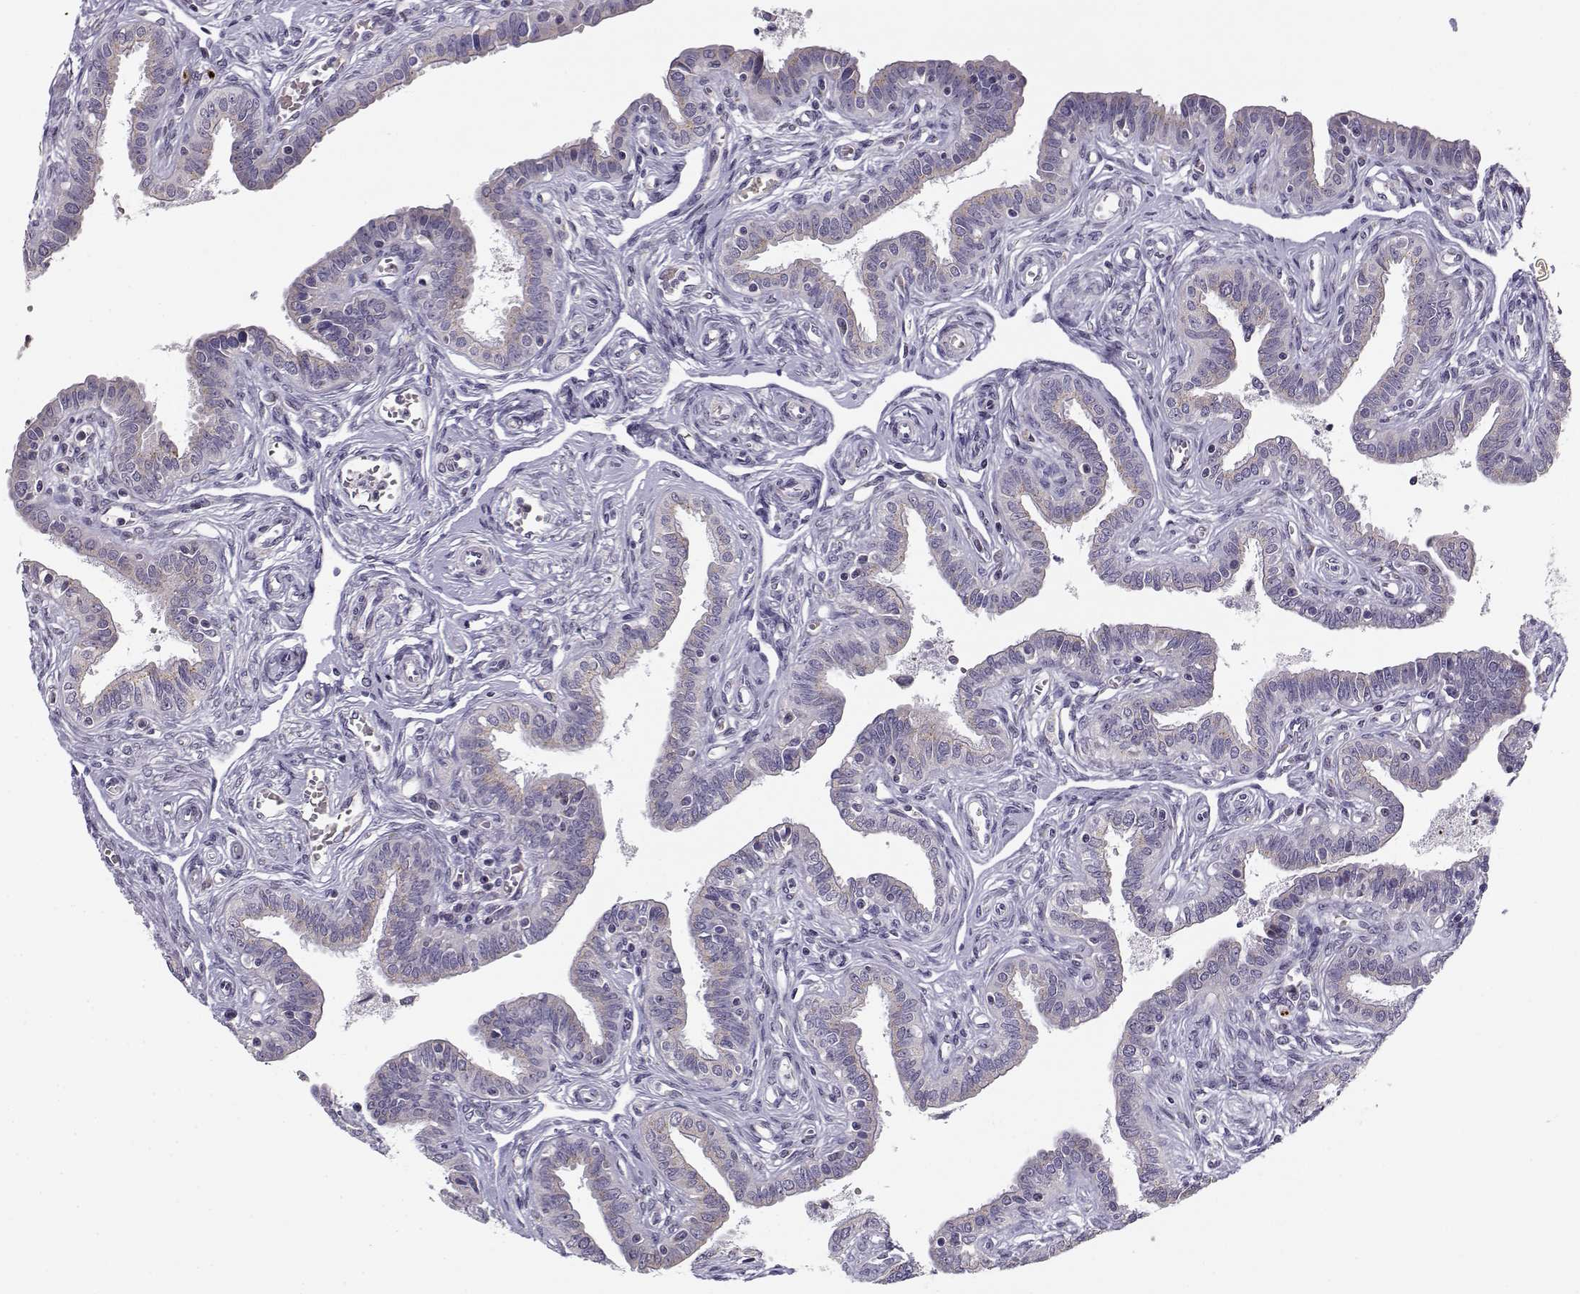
{"staining": {"intensity": "moderate", "quantity": "25%-75%", "location": "cytoplasmic/membranous"}, "tissue": "fallopian tube", "cell_type": "Glandular cells", "image_type": "normal", "snomed": [{"axis": "morphology", "description": "Normal tissue, NOS"}, {"axis": "morphology", "description": "Carcinoma, endometroid"}, {"axis": "topography", "description": "Fallopian tube"}, {"axis": "topography", "description": "Ovary"}], "caption": "This image shows immunohistochemistry (IHC) staining of unremarkable fallopian tube, with medium moderate cytoplasmic/membranous expression in approximately 25%-75% of glandular cells.", "gene": "SLC4A5", "patient": {"sex": "female", "age": 42}}